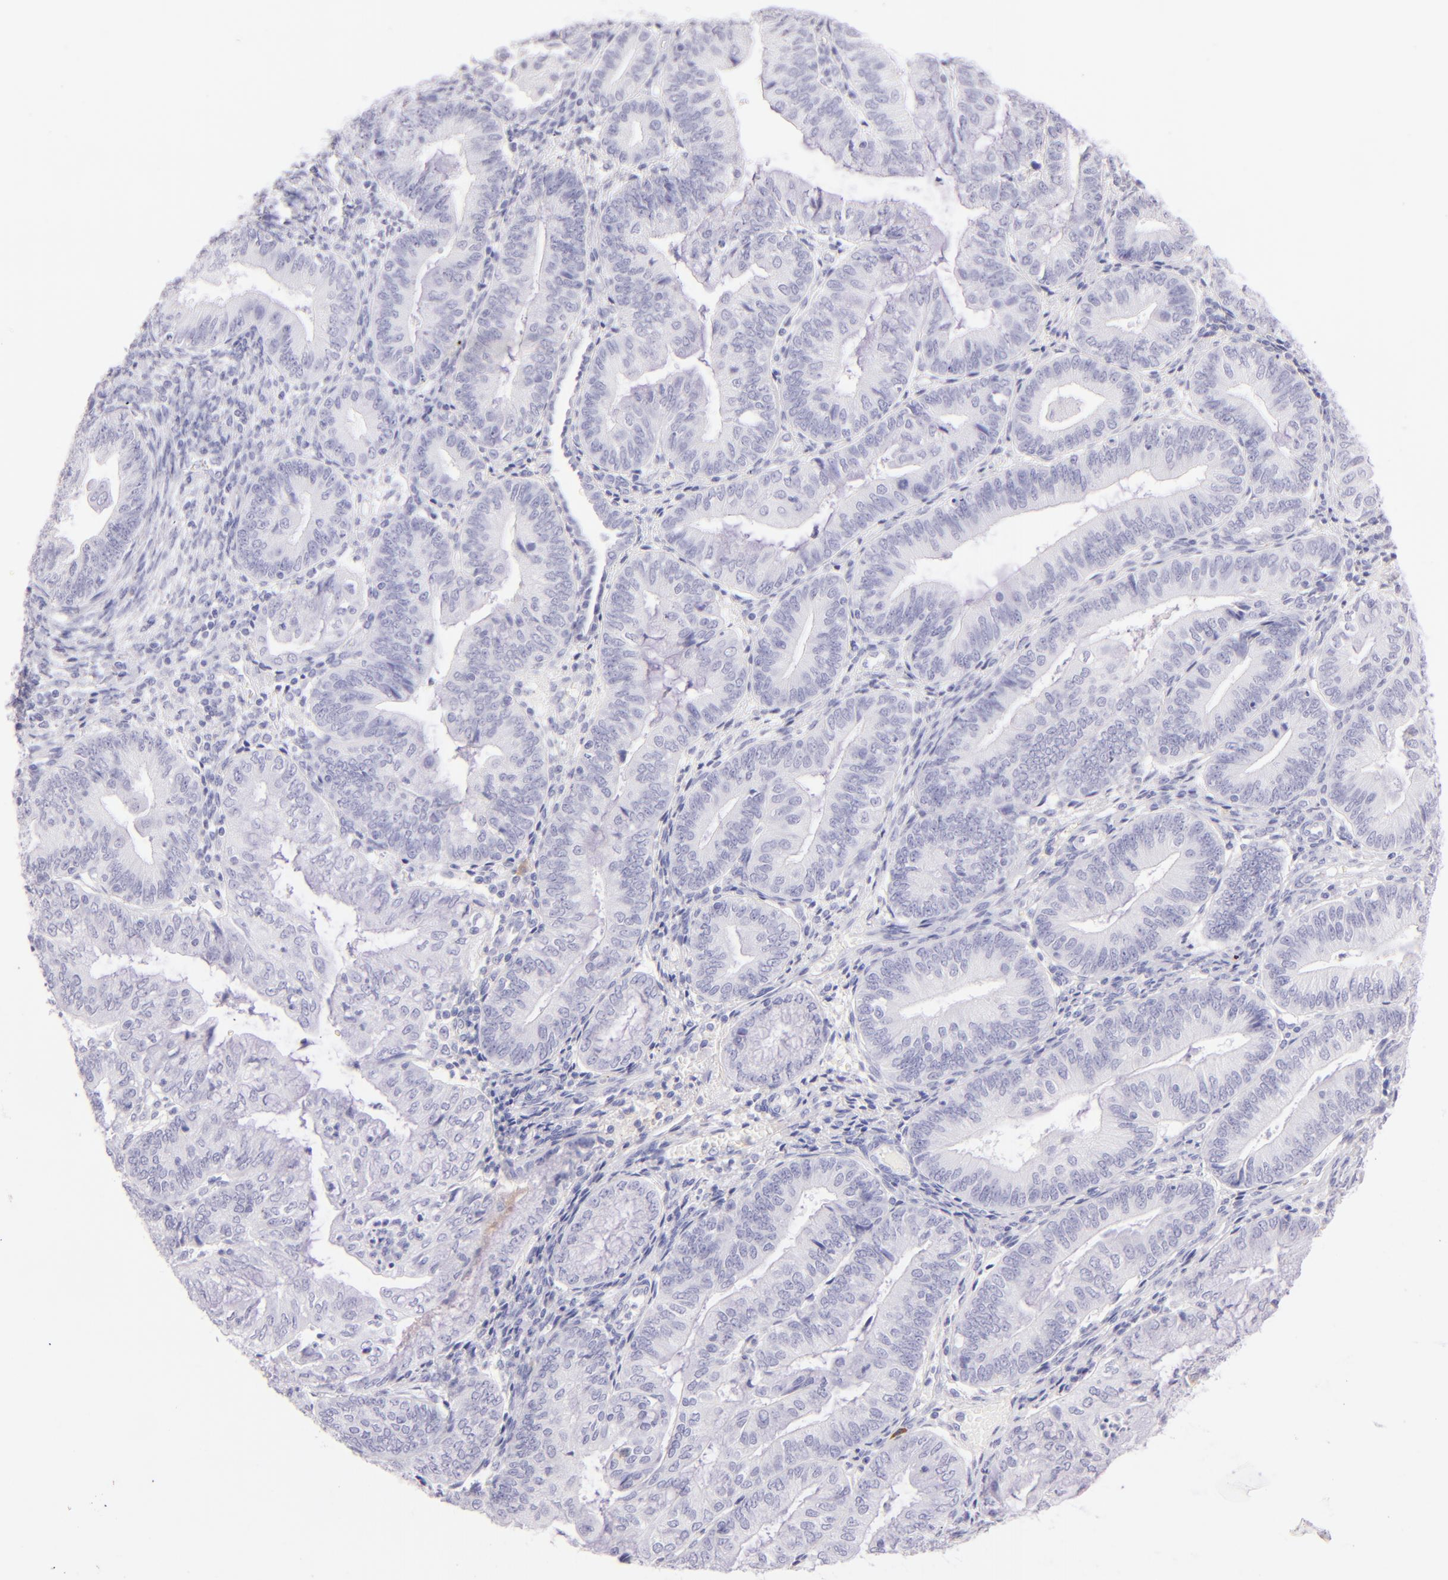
{"staining": {"intensity": "negative", "quantity": "none", "location": "none"}, "tissue": "endometrial cancer", "cell_type": "Tumor cells", "image_type": "cancer", "snomed": [{"axis": "morphology", "description": "Adenocarcinoma, NOS"}, {"axis": "topography", "description": "Endometrium"}], "caption": "The micrograph displays no staining of tumor cells in endometrial cancer.", "gene": "SDC1", "patient": {"sex": "female", "age": 55}}